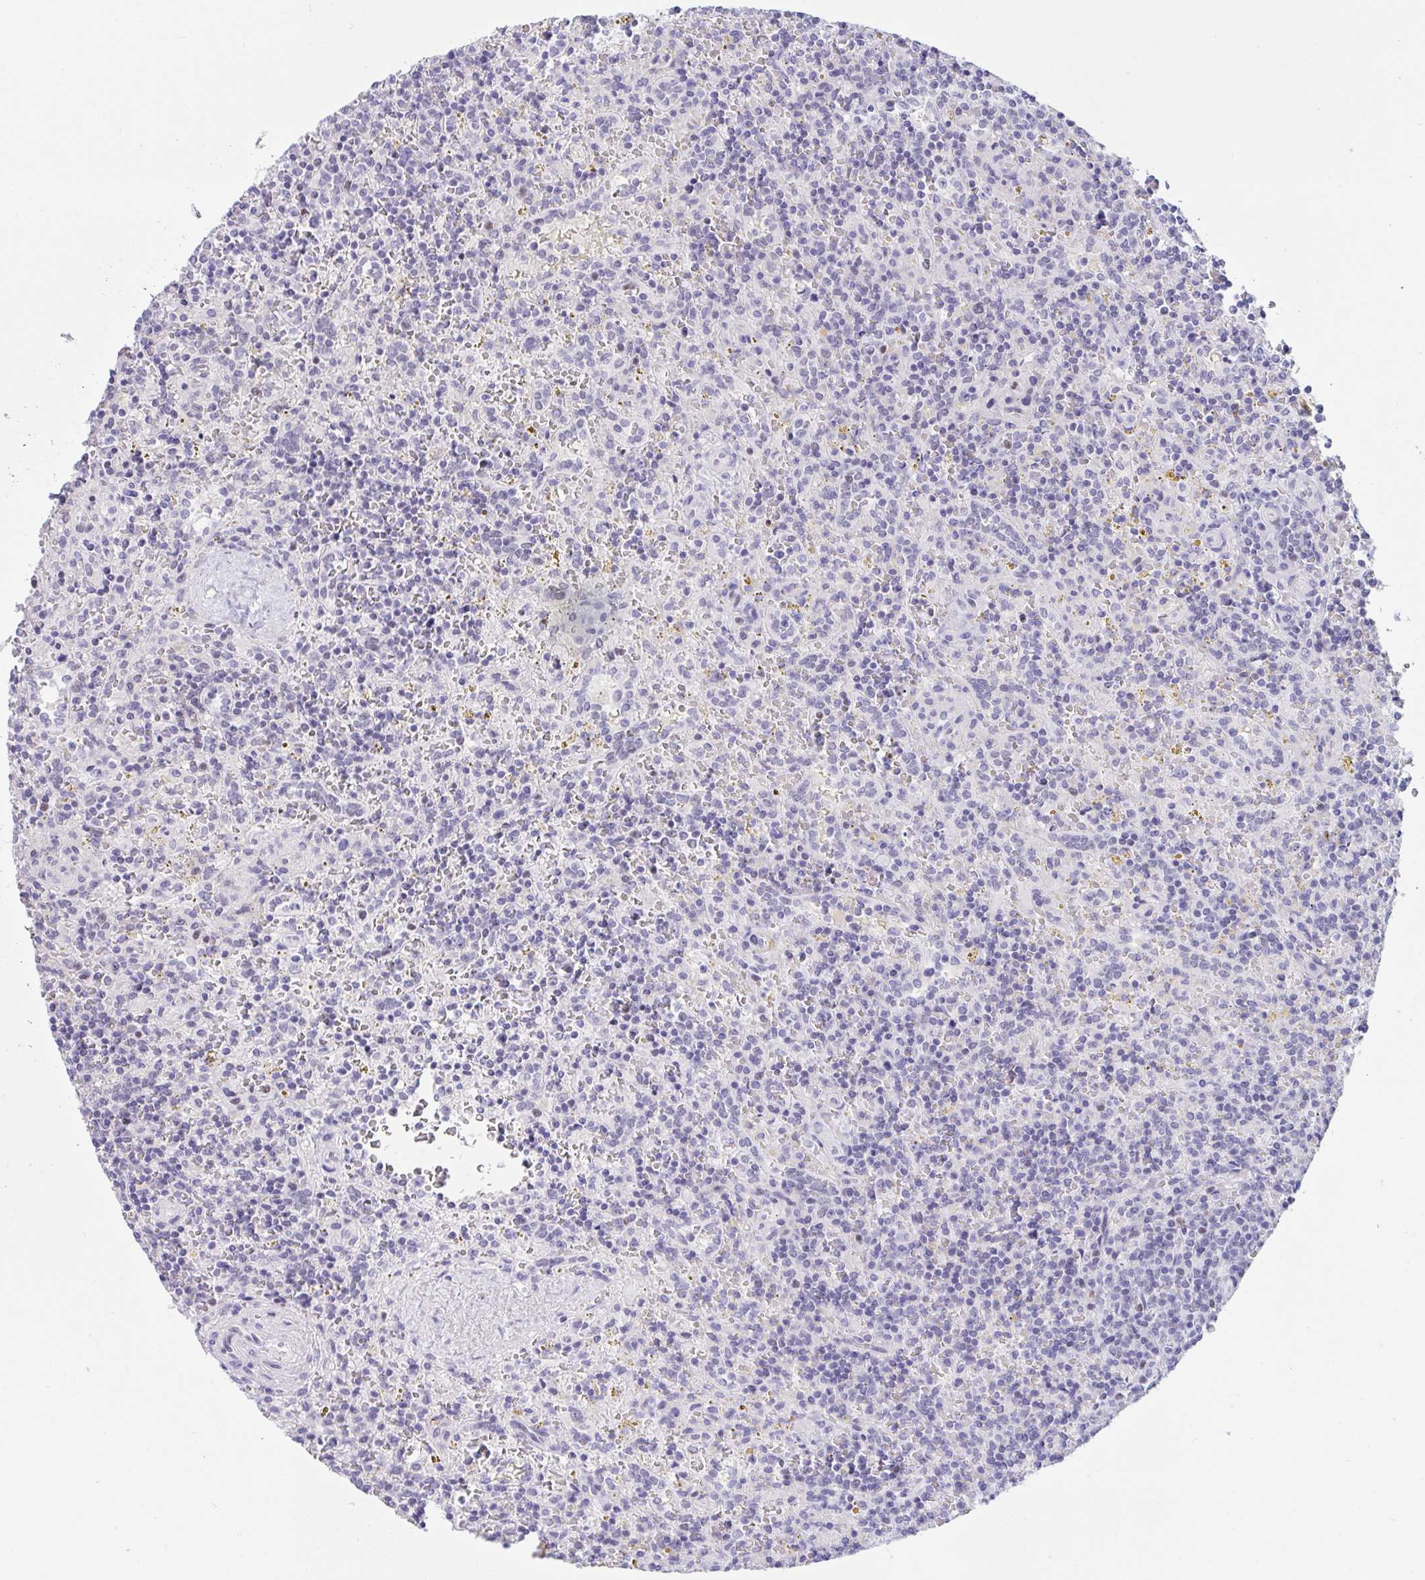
{"staining": {"intensity": "negative", "quantity": "none", "location": "none"}, "tissue": "lymphoma", "cell_type": "Tumor cells", "image_type": "cancer", "snomed": [{"axis": "morphology", "description": "Malignant lymphoma, non-Hodgkin's type, Low grade"}, {"axis": "topography", "description": "Spleen"}], "caption": "Immunohistochemistry (IHC) histopathology image of neoplastic tissue: malignant lymphoma, non-Hodgkin's type (low-grade) stained with DAB displays no significant protein staining in tumor cells.", "gene": "IKZF2", "patient": {"sex": "male", "age": 67}}